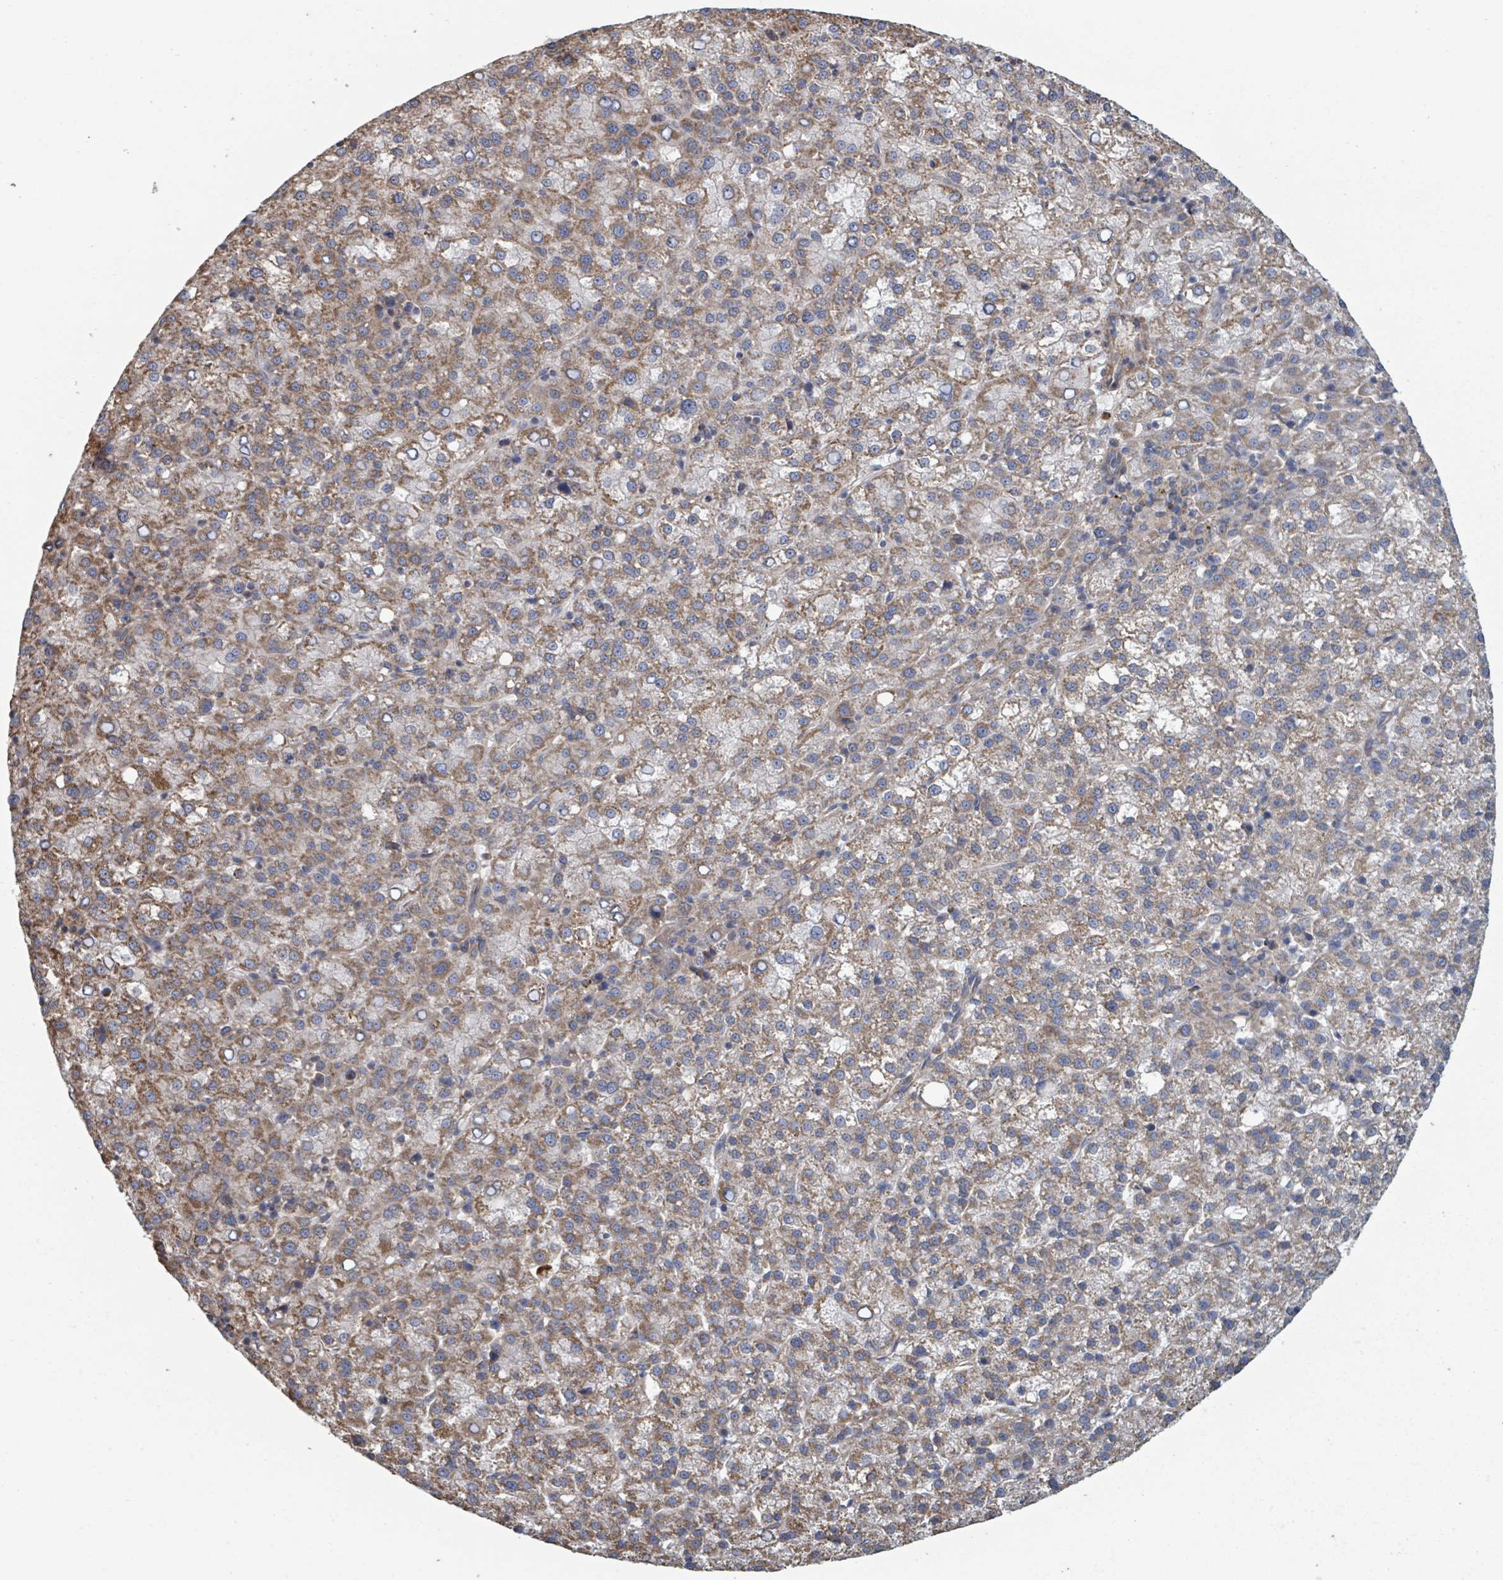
{"staining": {"intensity": "moderate", "quantity": ">75%", "location": "cytoplasmic/membranous"}, "tissue": "liver cancer", "cell_type": "Tumor cells", "image_type": "cancer", "snomed": [{"axis": "morphology", "description": "Carcinoma, Hepatocellular, NOS"}, {"axis": "topography", "description": "Liver"}], "caption": "Immunohistochemical staining of human liver cancer (hepatocellular carcinoma) shows medium levels of moderate cytoplasmic/membranous protein positivity in about >75% of tumor cells.", "gene": "ADCK1", "patient": {"sex": "female", "age": 58}}